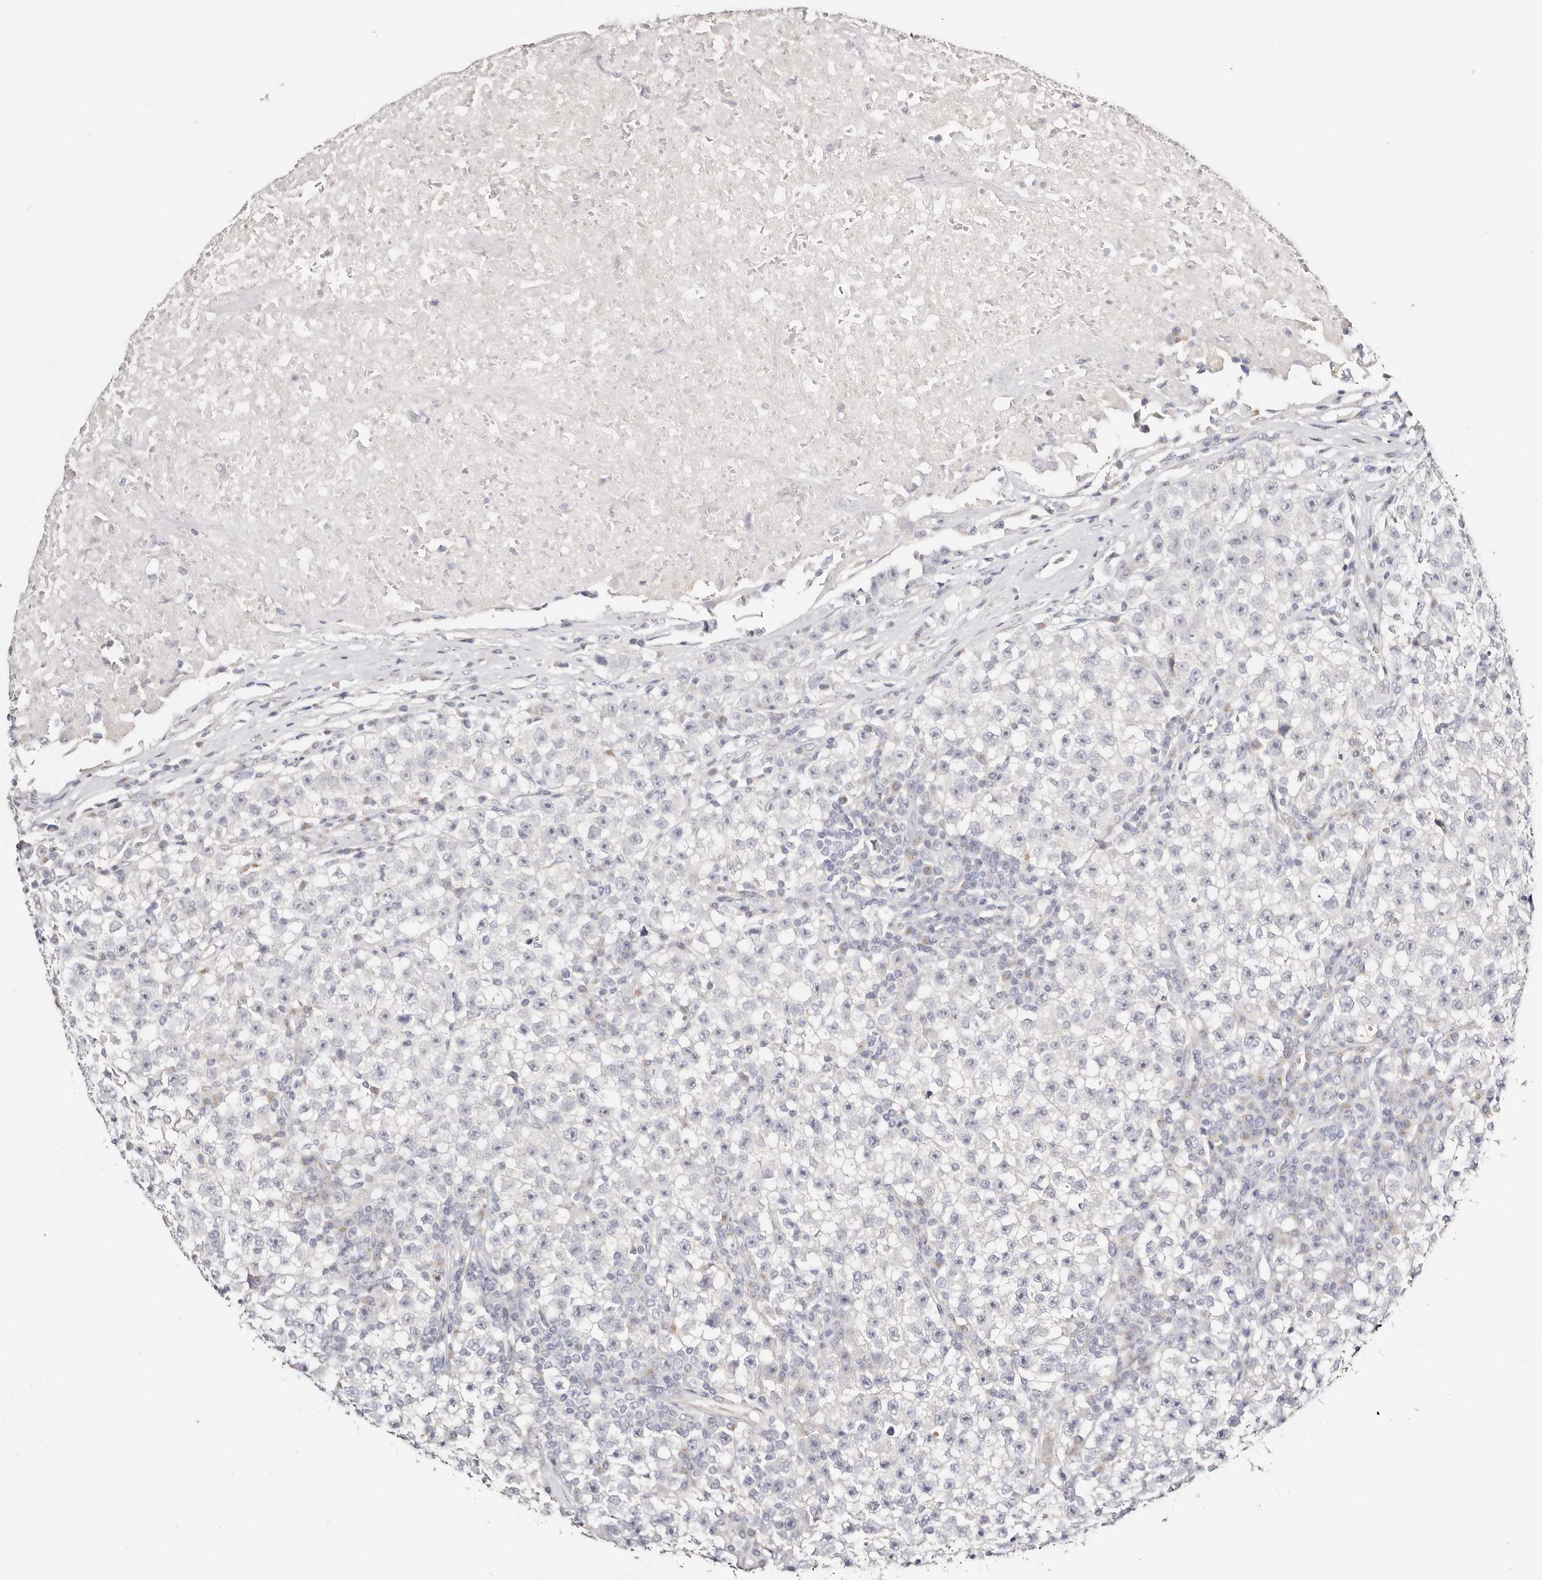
{"staining": {"intensity": "negative", "quantity": "none", "location": "none"}, "tissue": "testis cancer", "cell_type": "Tumor cells", "image_type": "cancer", "snomed": [{"axis": "morphology", "description": "Seminoma, NOS"}, {"axis": "topography", "description": "Testis"}], "caption": "DAB (3,3'-diaminobenzidine) immunohistochemical staining of testis cancer (seminoma) displays no significant staining in tumor cells.", "gene": "DNASE1", "patient": {"sex": "male", "age": 22}}